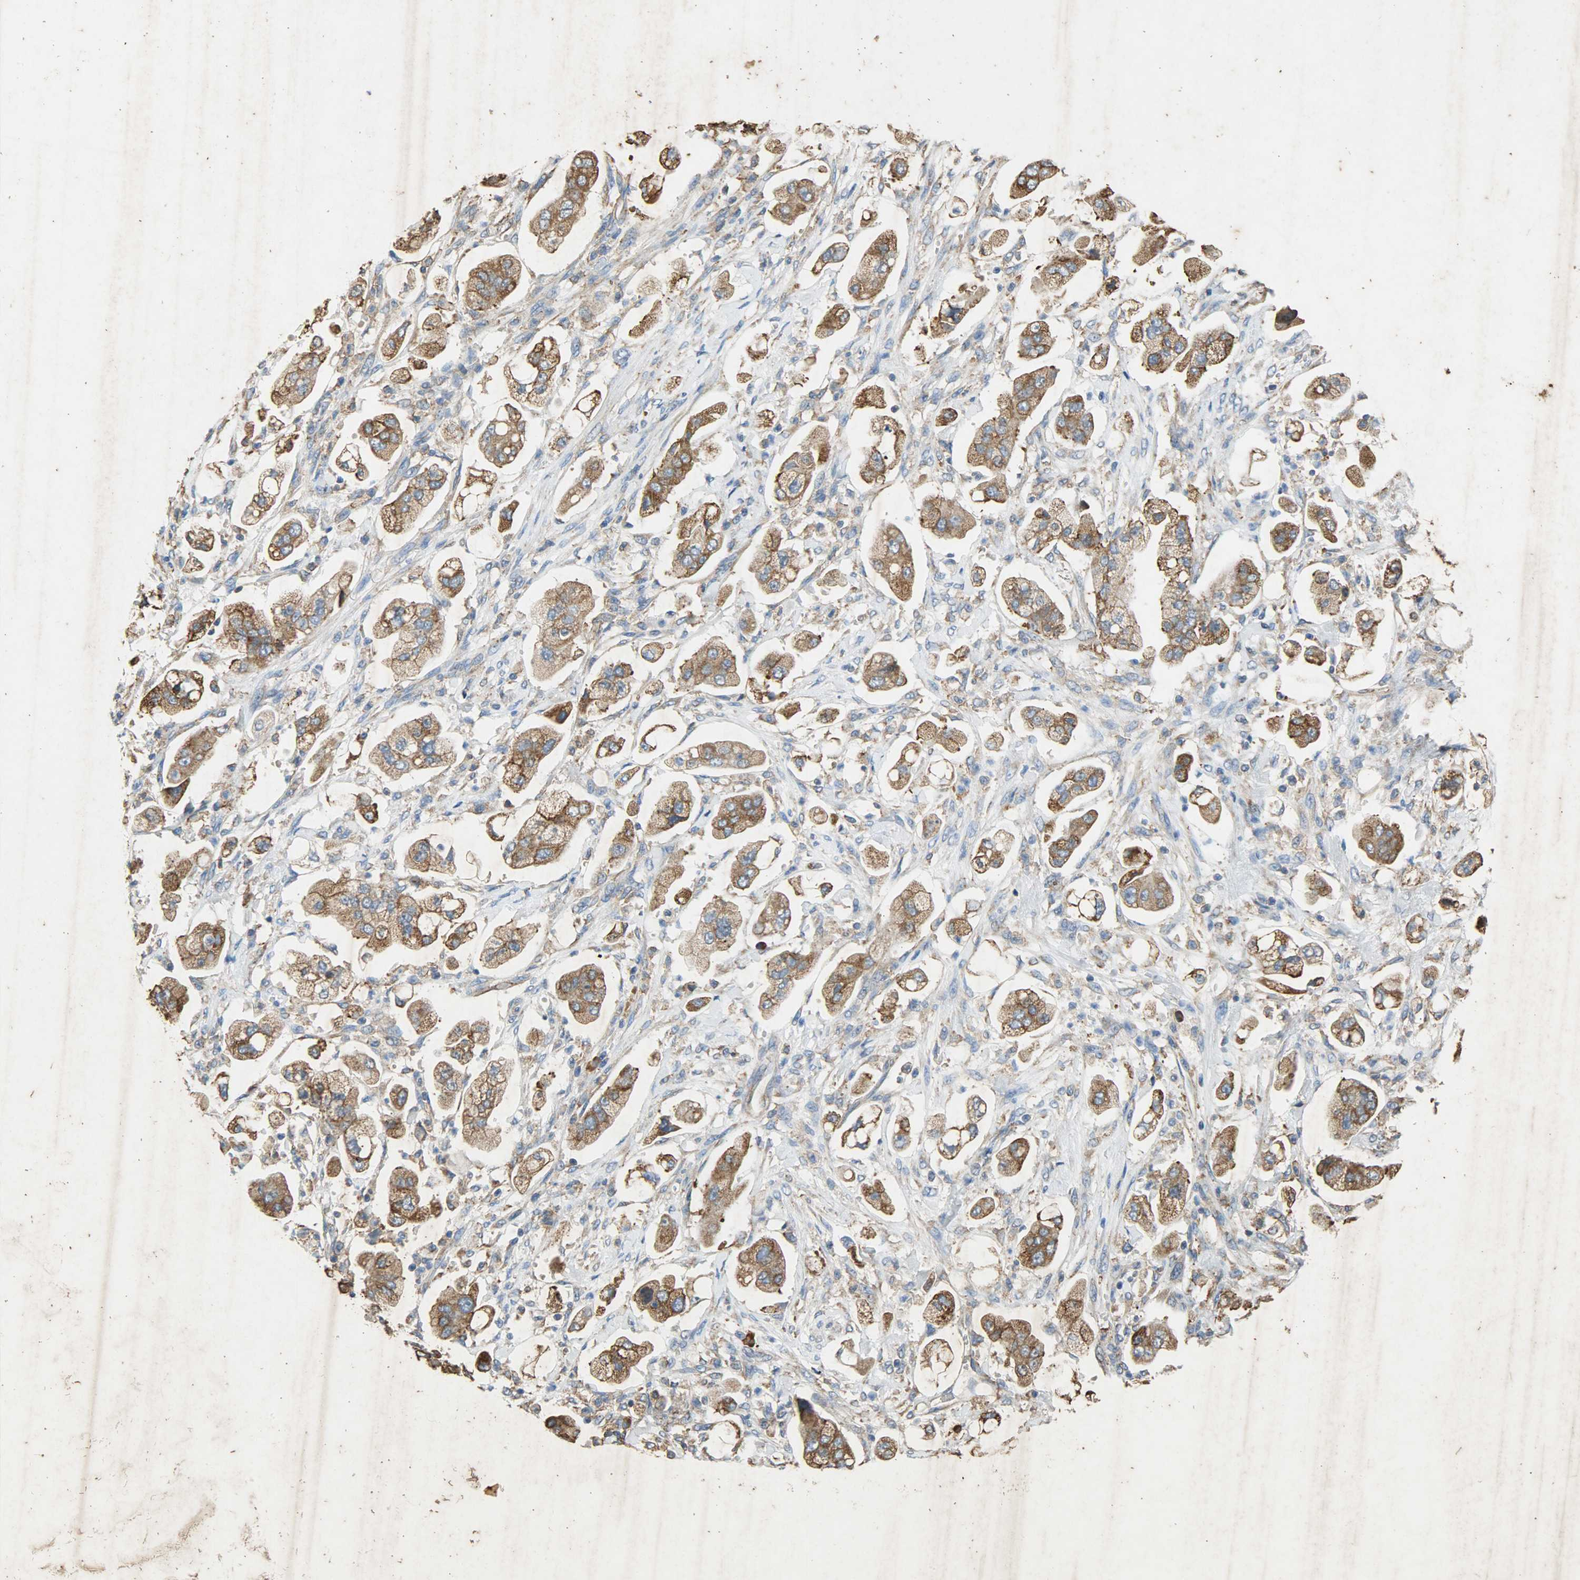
{"staining": {"intensity": "strong", "quantity": ">75%", "location": "cytoplasmic/membranous"}, "tissue": "stomach cancer", "cell_type": "Tumor cells", "image_type": "cancer", "snomed": [{"axis": "morphology", "description": "Adenocarcinoma, NOS"}, {"axis": "topography", "description": "Stomach"}], "caption": "Immunohistochemistry (DAB) staining of stomach cancer demonstrates strong cytoplasmic/membranous protein expression in about >75% of tumor cells. The protein of interest is shown in brown color, while the nuclei are stained blue.", "gene": "HSPA5", "patient": {"sex": "male", "age": 62}}